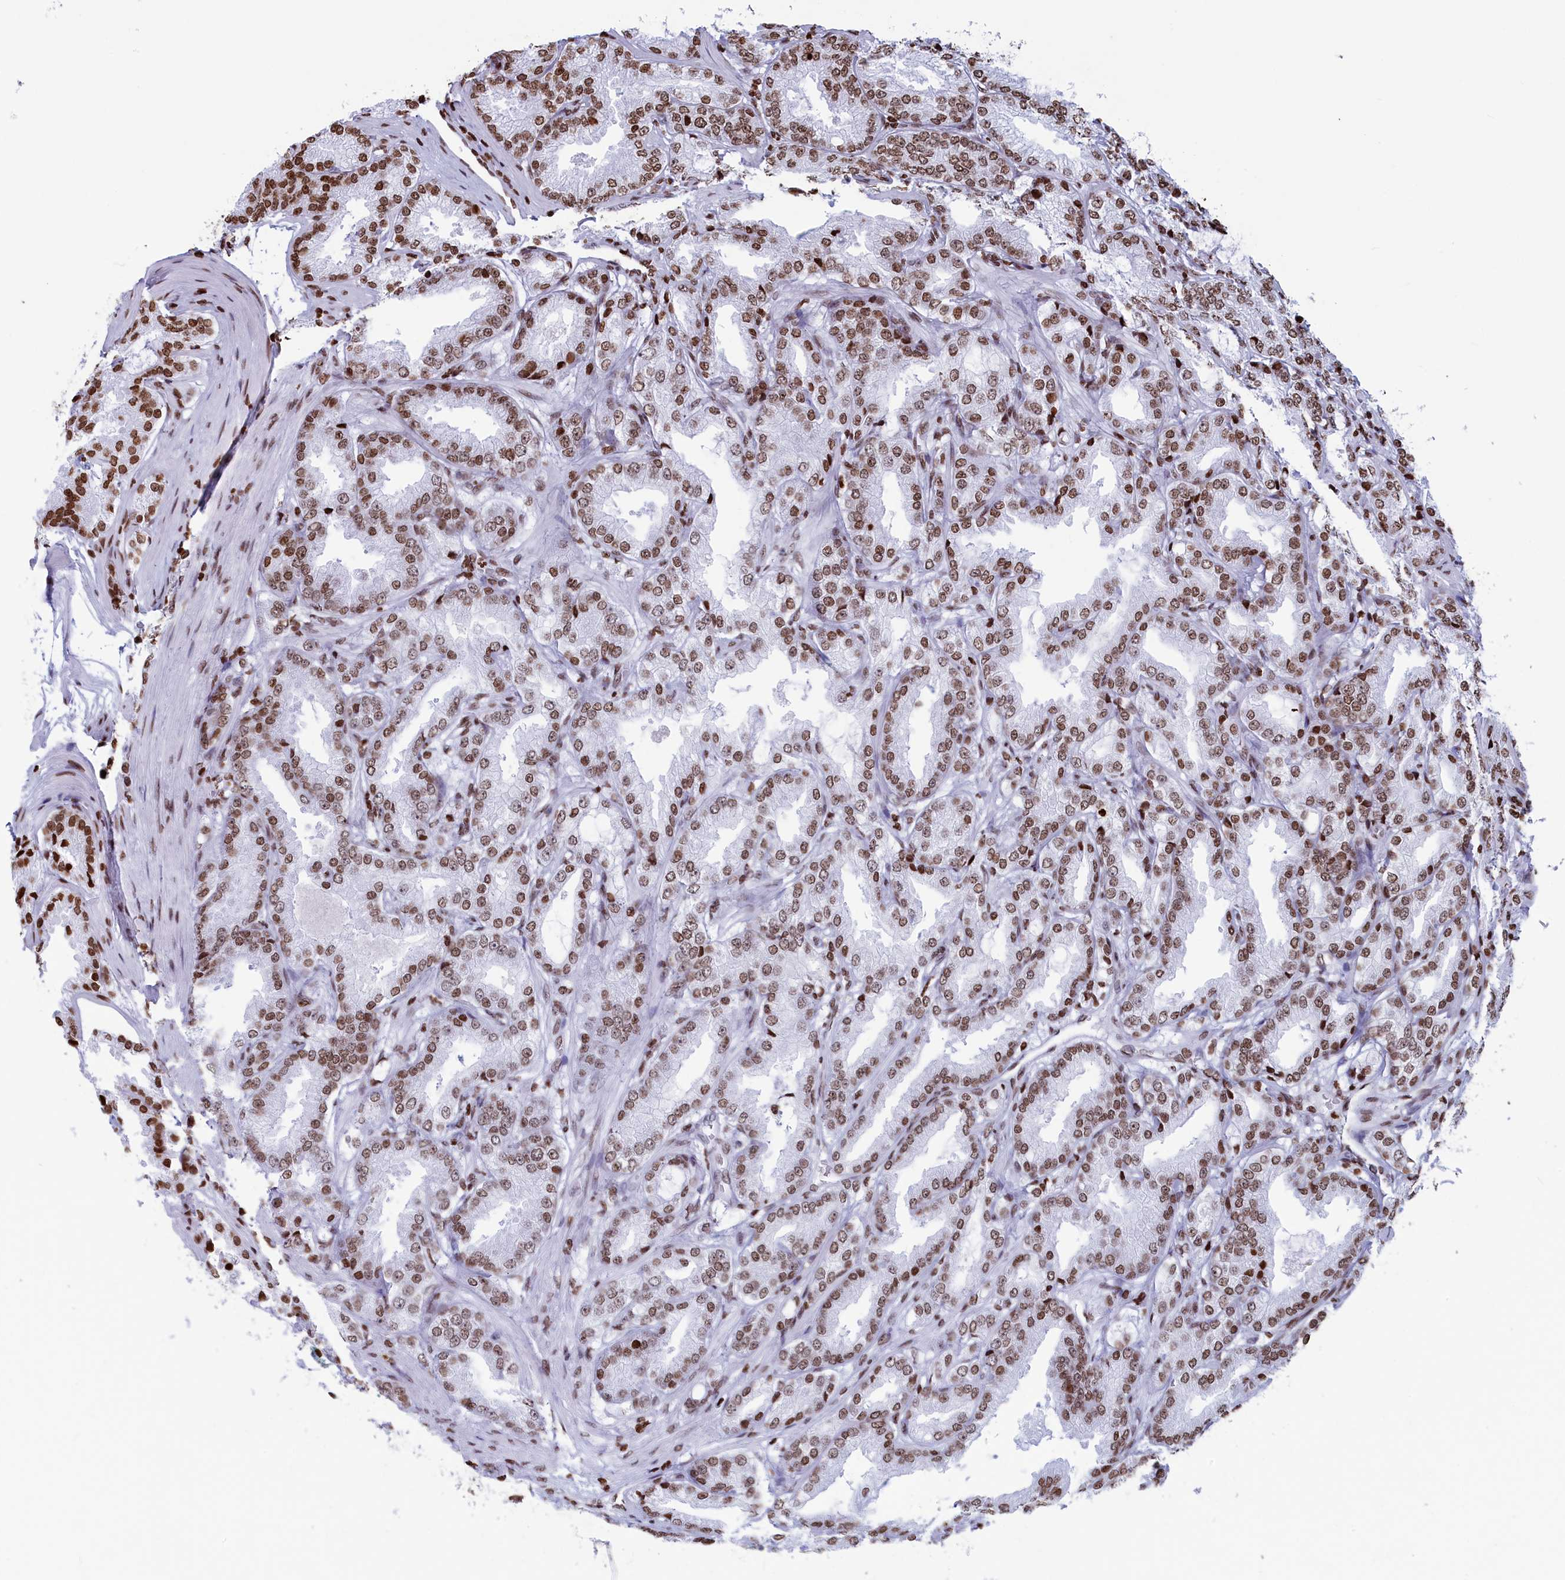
{"staining": {"intensity": "moderate", "quantity": ">75%", "location": "nuclear"}, "tissue": "prostate cancer", "cell_type": "Tumor cells", "image_type": "cancer", "snomed": [{"axis": "morphology", "description": "Adenocarcinoma, Low grade"}, {"axis": "topography", "description": "Prostate"}], "caption": "Adenocarcinoma (low-grade) (prostate) tissue shows moderate nuclear staining in approximately >75% of tumor cells, visualized by immunohistochemistry.", "gene": "APOBEC3A", "patient": {"sex": "male", "age": 59}}